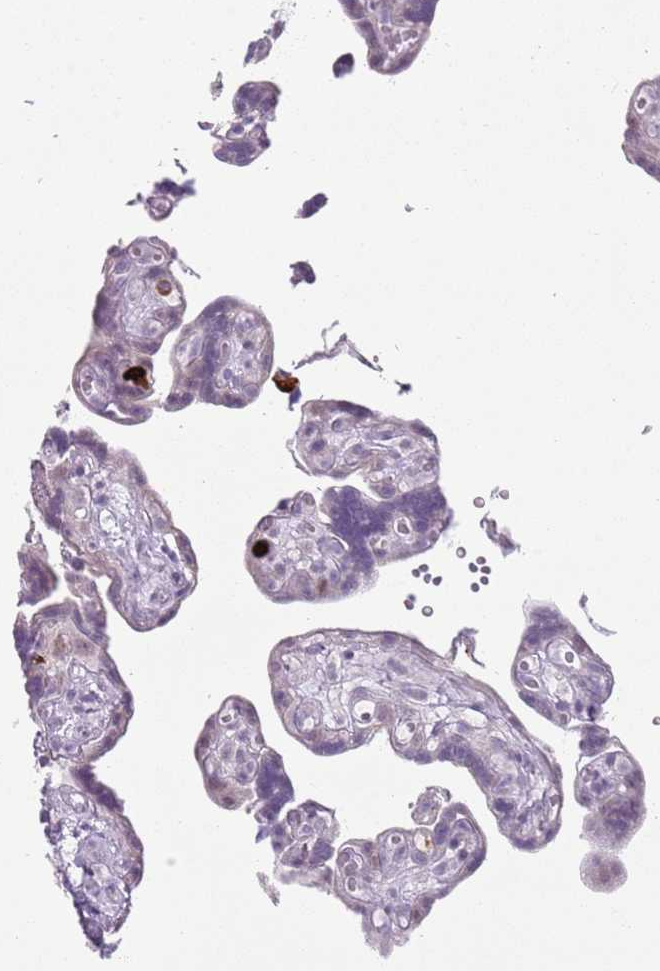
{"staining": {"intensity": "moderate", "quantity": ">75%", "location": "nuclear"}, "tissue": "placenta", "cell_type": "Decidual cells", "image_type": "normal", "snomed": [{"axis": "morphology", "description": "Normal tissue, NOS"}, {"axis": "topography", "description": "Placenta"}], "caption": "Immunohistochemical staining of normal human placenta demonstrates medium levels of moderate nuclear positivity in about >75% of decidual cells.", "gene": "CD177", "patient": {"sex": "female", "age": 30}}